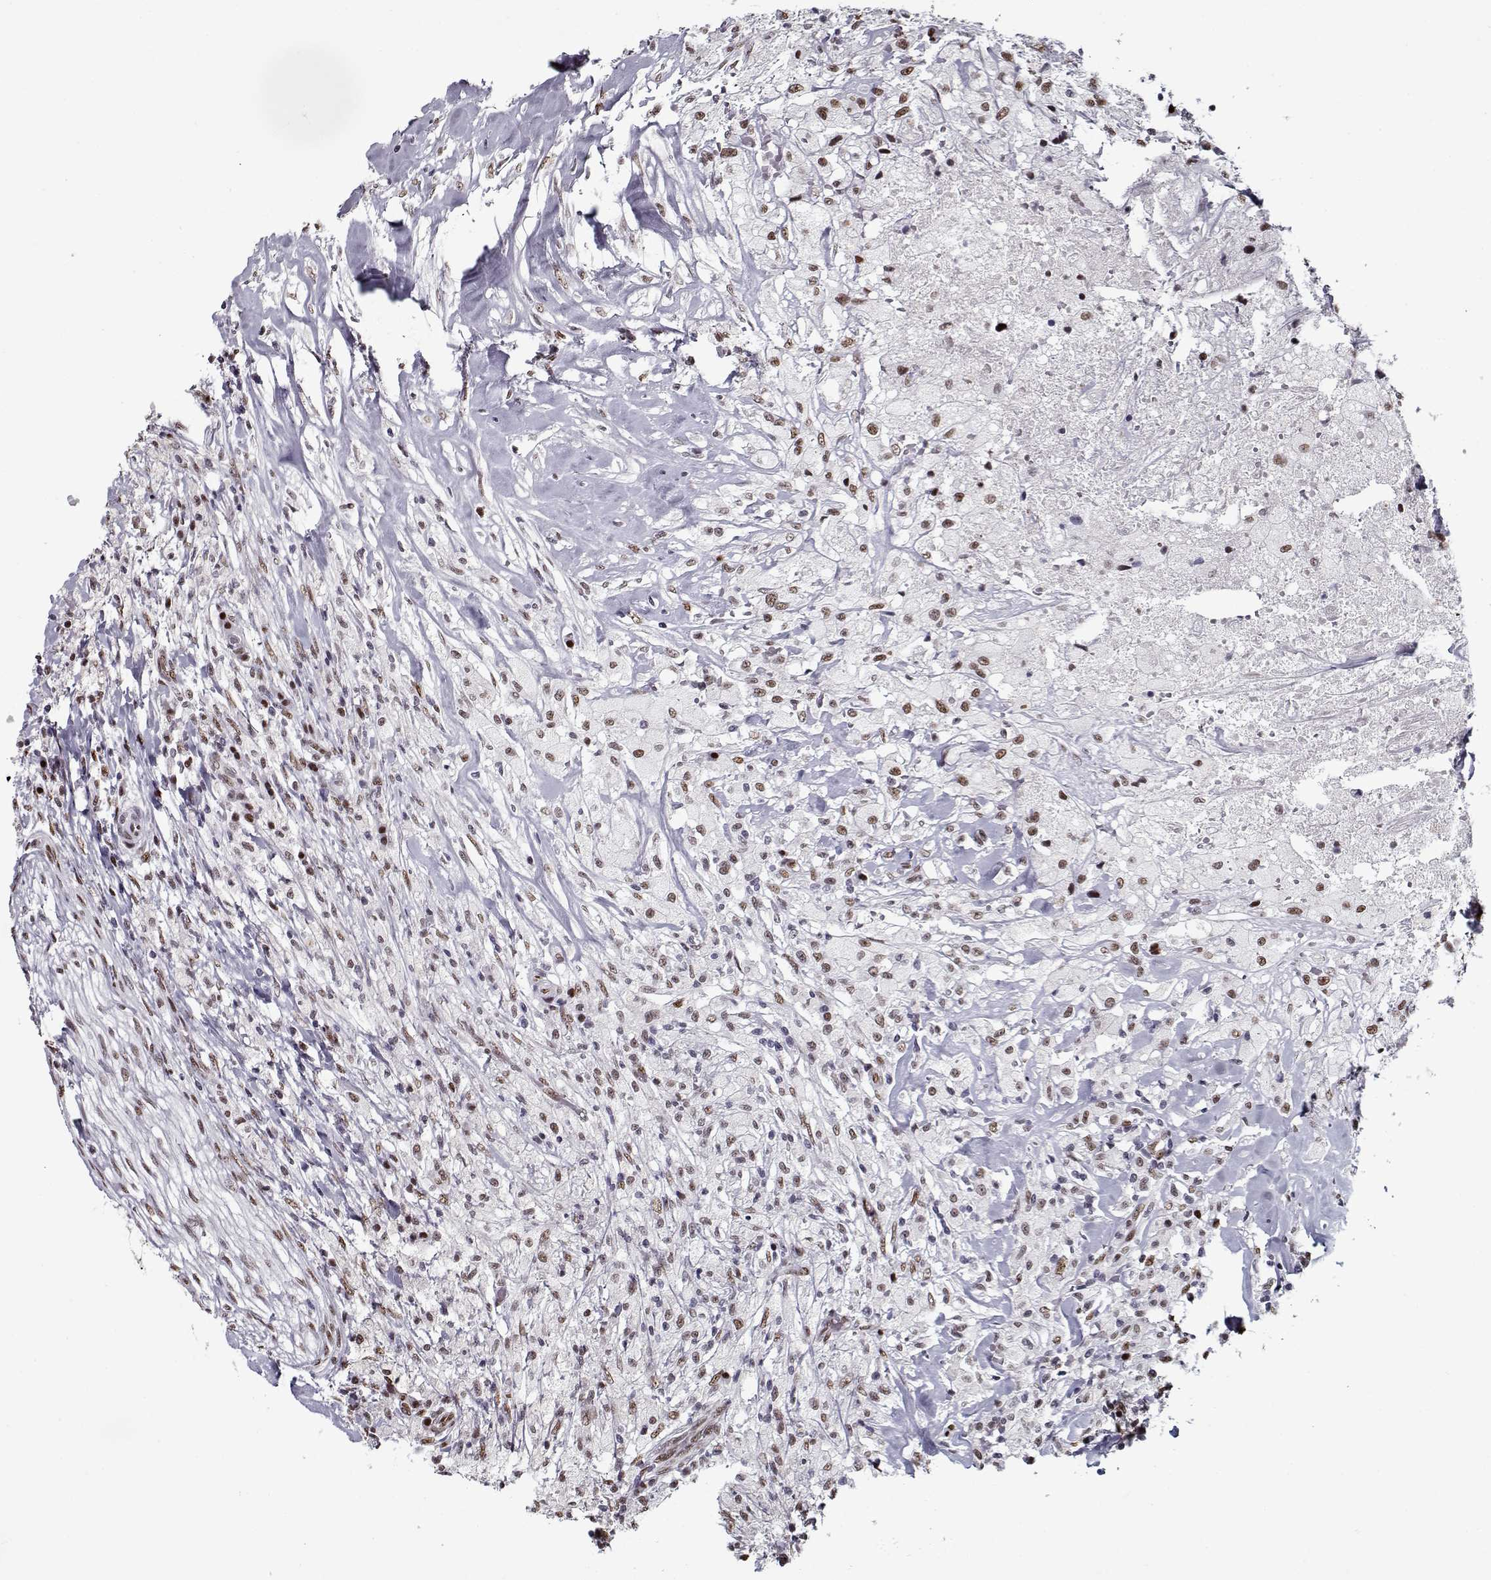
{"staining": {"intensity": "weak", "quantity": "25%-75%", "location": "nuclear"}, "tissue": "testis cancer", "cell_type": "Tumor cells", "image_type": "cancer", "snomed": [{"axis": "morphology", "description": "Necrosis, NOS"}, {"axis": "morphology", "description": "Carcinoma, Embryonal, NOS"}, {"axis": "topography", "description": "Testis"}], "caption": "Human embryonal carcinoma (testis) stained with a brown dye displays weak nuclear positive staining in approximately 25%-75% of tumor cells.", "gene": "PRMT8", "patient": {"sex": "male", "age": 19}}